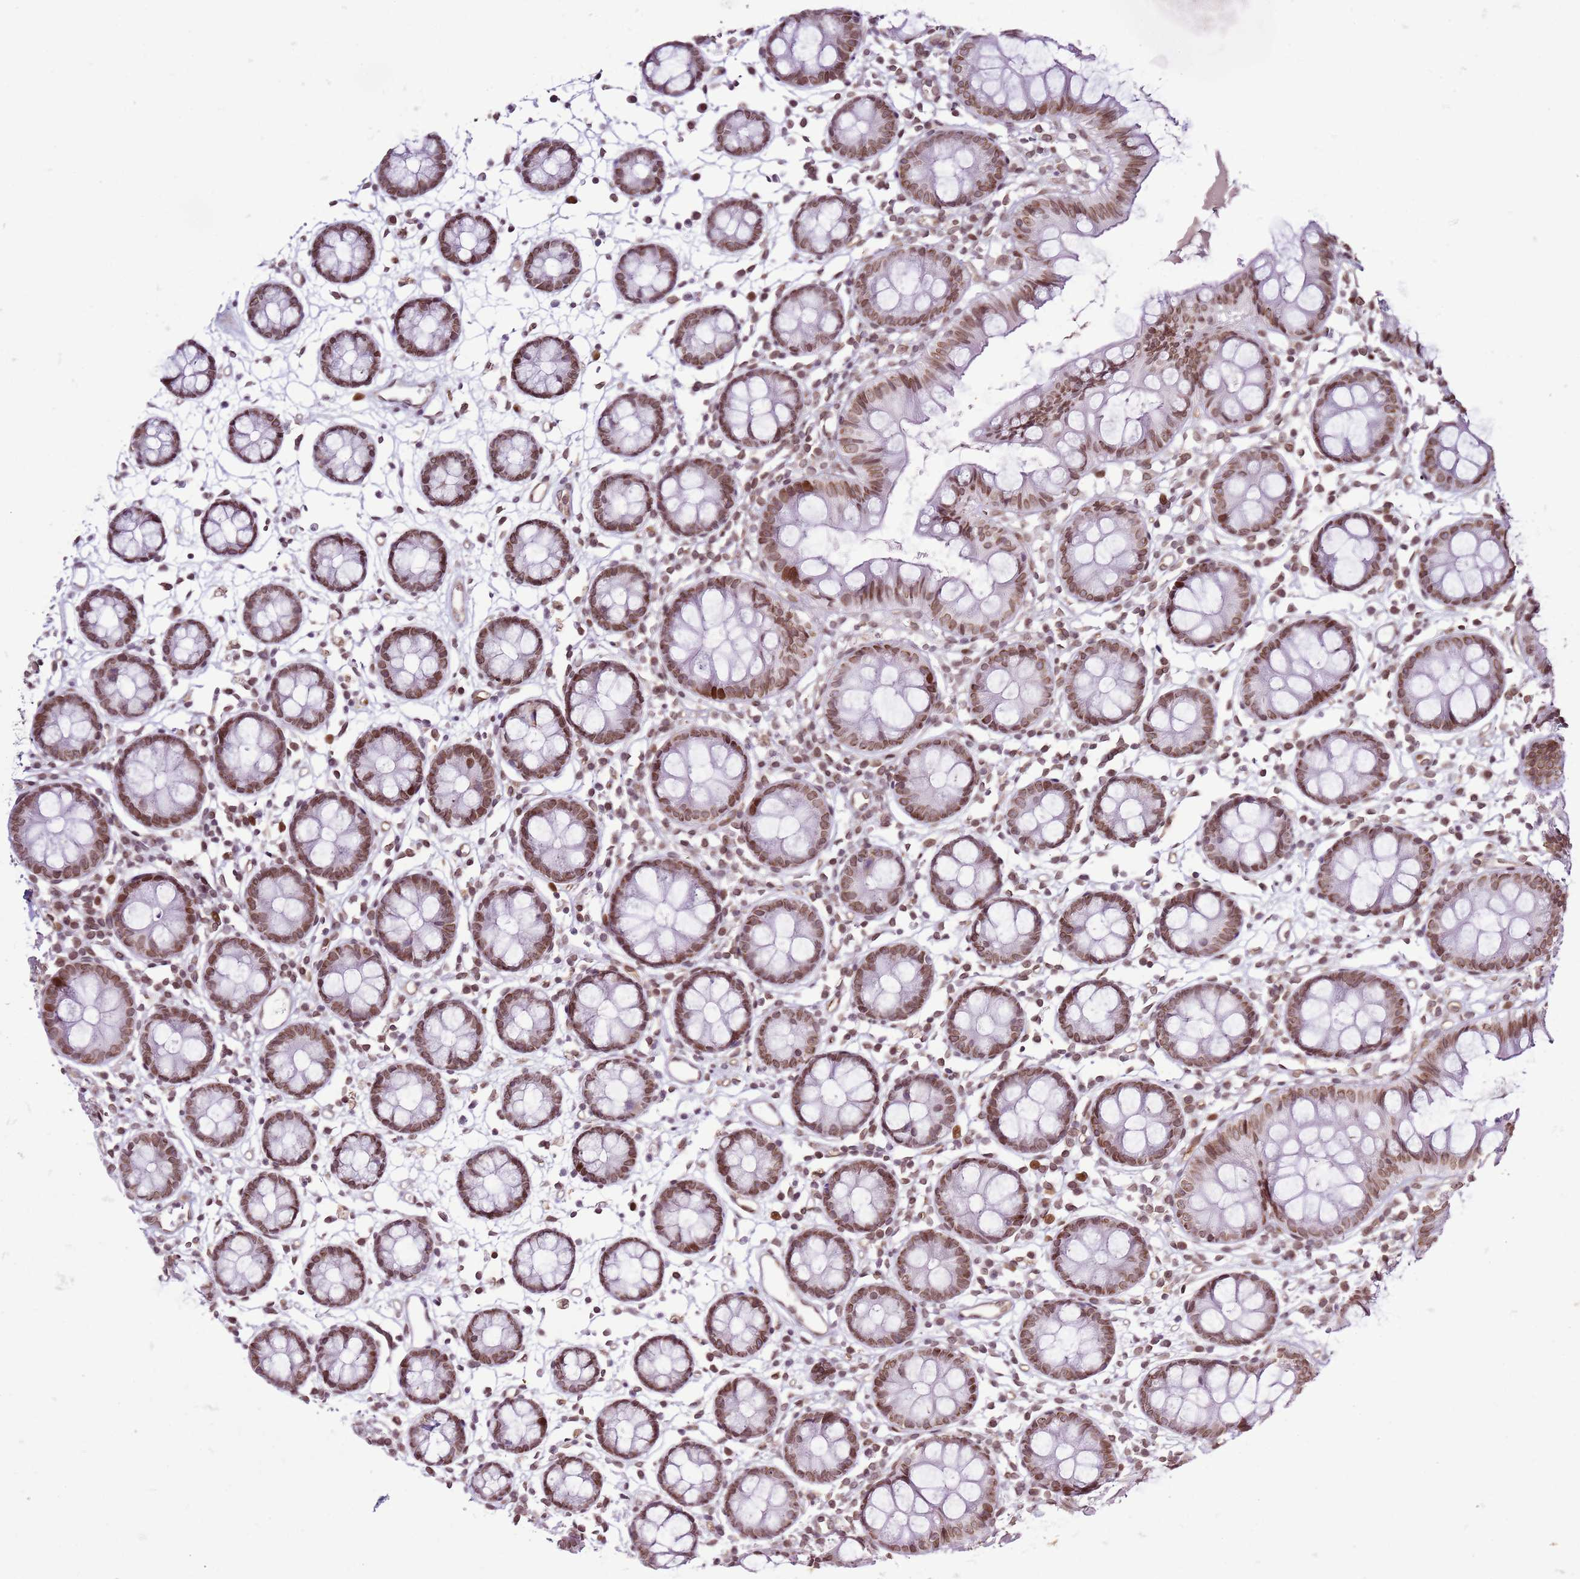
{"staining": {"intensity": "moderate", "quantity": ">75%", "location": "nuclear"}, "tissue": "colon", "cell_type": "Endothelial cells", "image_type": "normal", "snomed": [{"axis": "morphology", "description": "Normal tissue, NOS"}, {"axis": "topography", "description": "Colon"}], "caption": "This is a photomicrograph of immunohistochemistry staining of benign colon, which shows moderate staining in the nuclear of endothelial cells.", "gene": "POU6F1", "patient": {"sex": "female", "age": 84}}